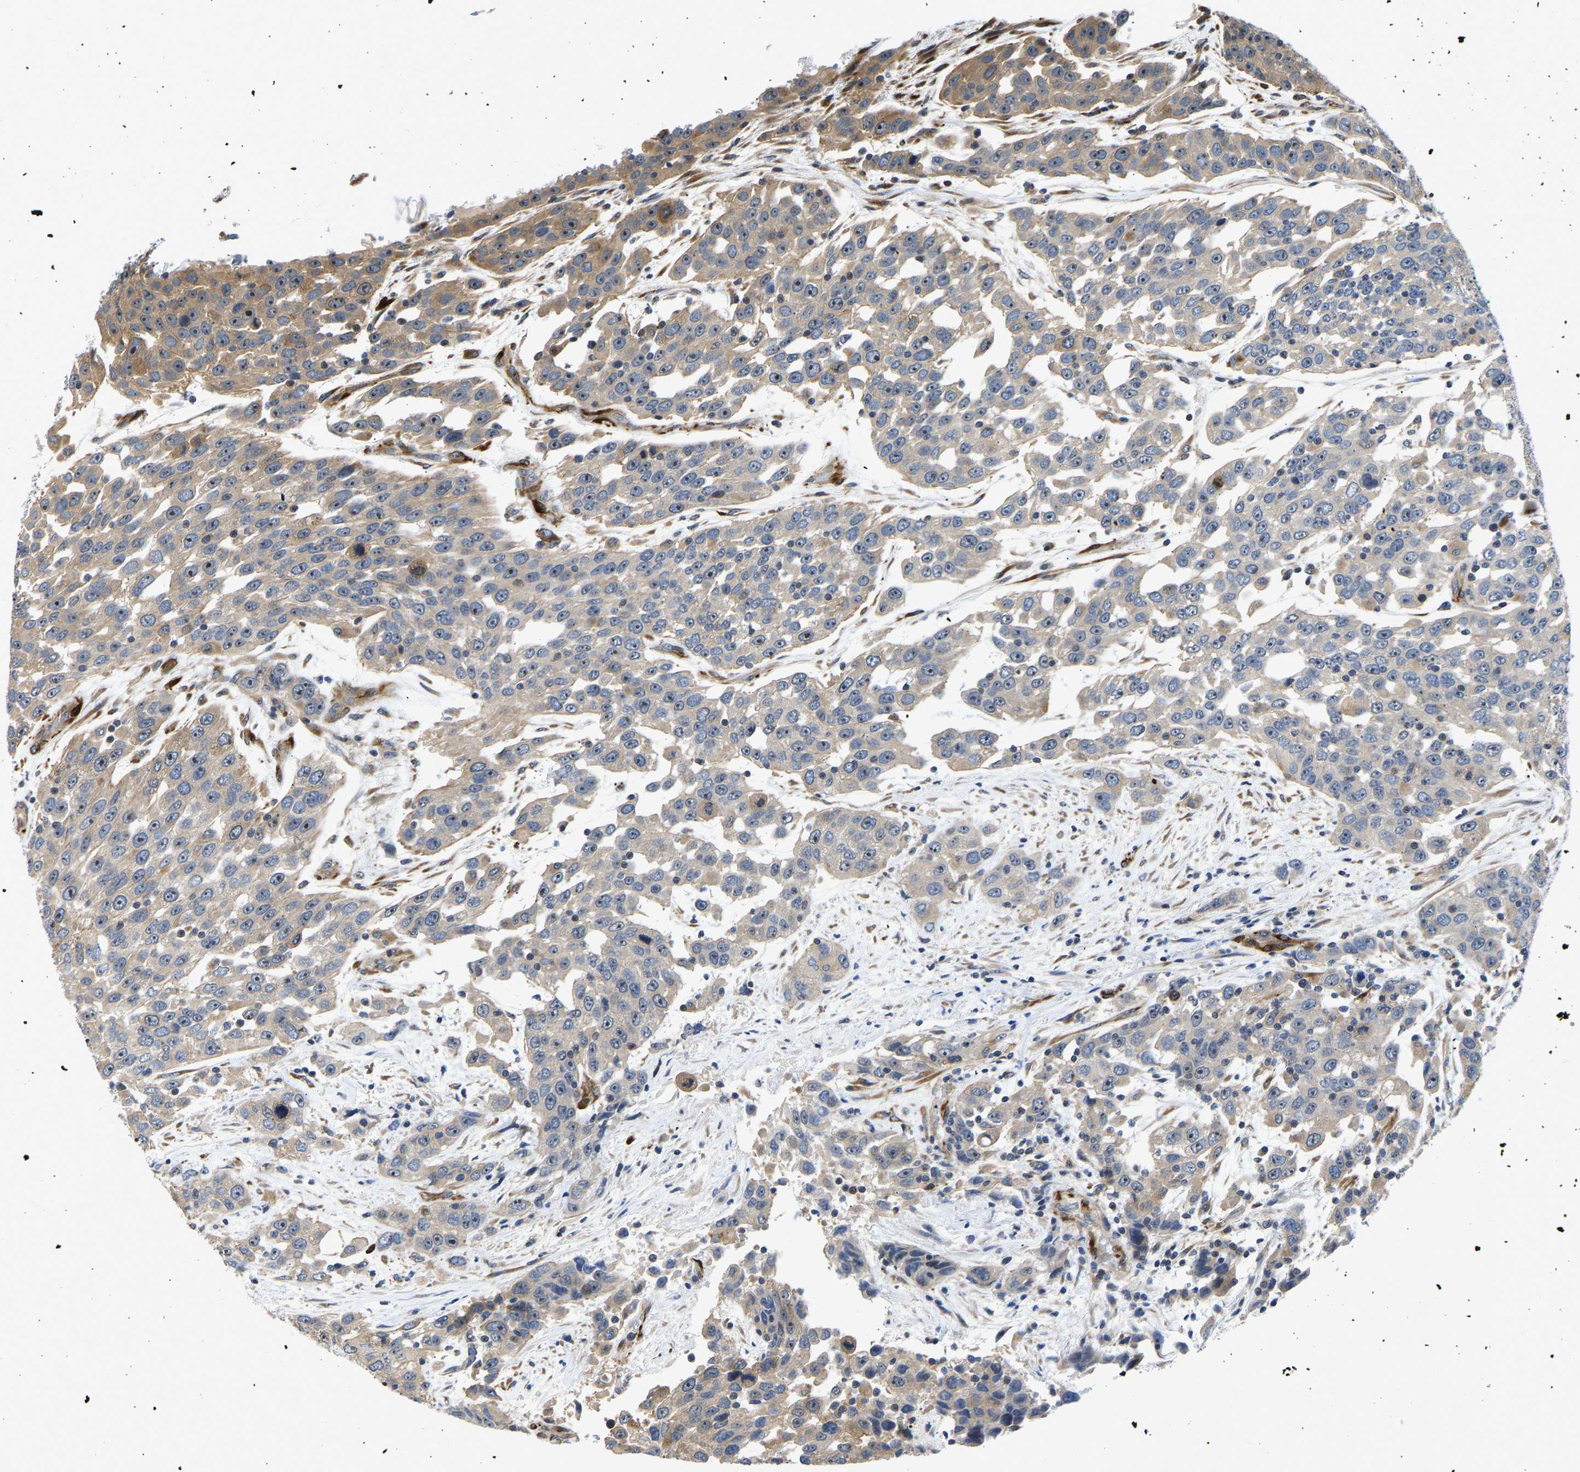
{"staining": {"intensity": "moderate", "quantity": "25%-75%", "location": "cytoplasmic/membranous,nuclear"}, "tissue": "urothelial cancer", "cell_type": "Tumor cells", "image_type": "cancer", "snomed": [{"axis": "morphology", "description": "Urothelial carcinoma, High grade"}, {"axis": "topography", "description": "Urinary bladder"}], "caption": "Immunohistochemical staining of human high-grade urothelial carcinoma reveals moderate cytoplasmic/membranous and nuclear protein staining in about 25%-75% of tumor cells. The protein is shown in brown color, while the nuclei are stained blue.", "gene": "RESF1", "patient": {"sex": "female", "age": 80}}